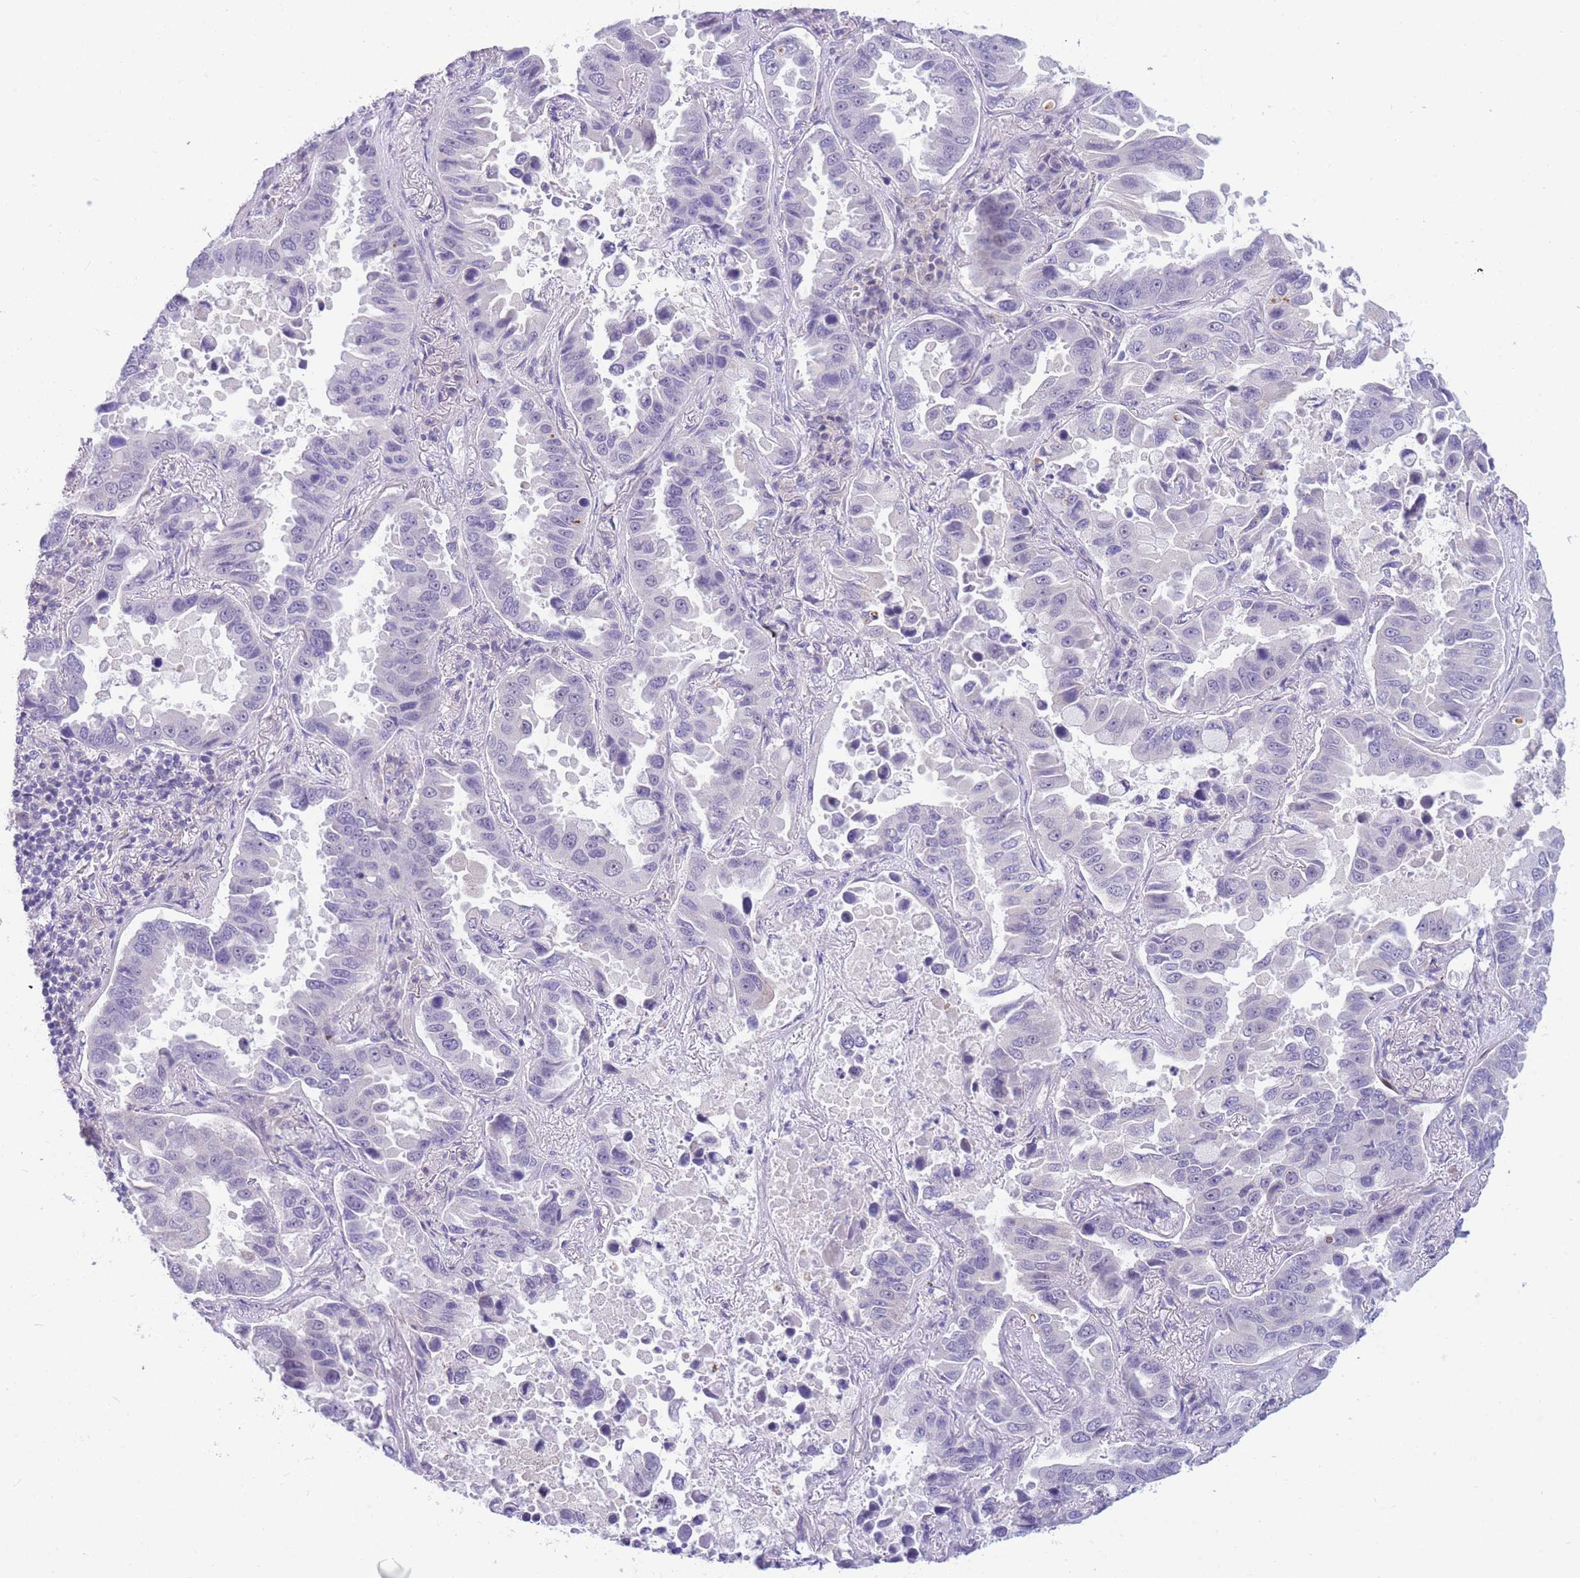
{"staining": {"intensity": "negative", "quantity": "none", "location": "none"}, "tissue": "lung cancer", "cell_type": "Tumor cells", "image_type": "cancer", "snomed": [{"axis": "morphology", "description": "Adenocarcinoma, NOS"}, {"axis": "topography", "description": "Lung"}], "caption": "An IHC image of lung adenocarcinoma is shown. There is no staining in tumor cells of lung adenocarcinoma.", "gene": "DDX49", "patient": {"sex": "male", "age": 64}}